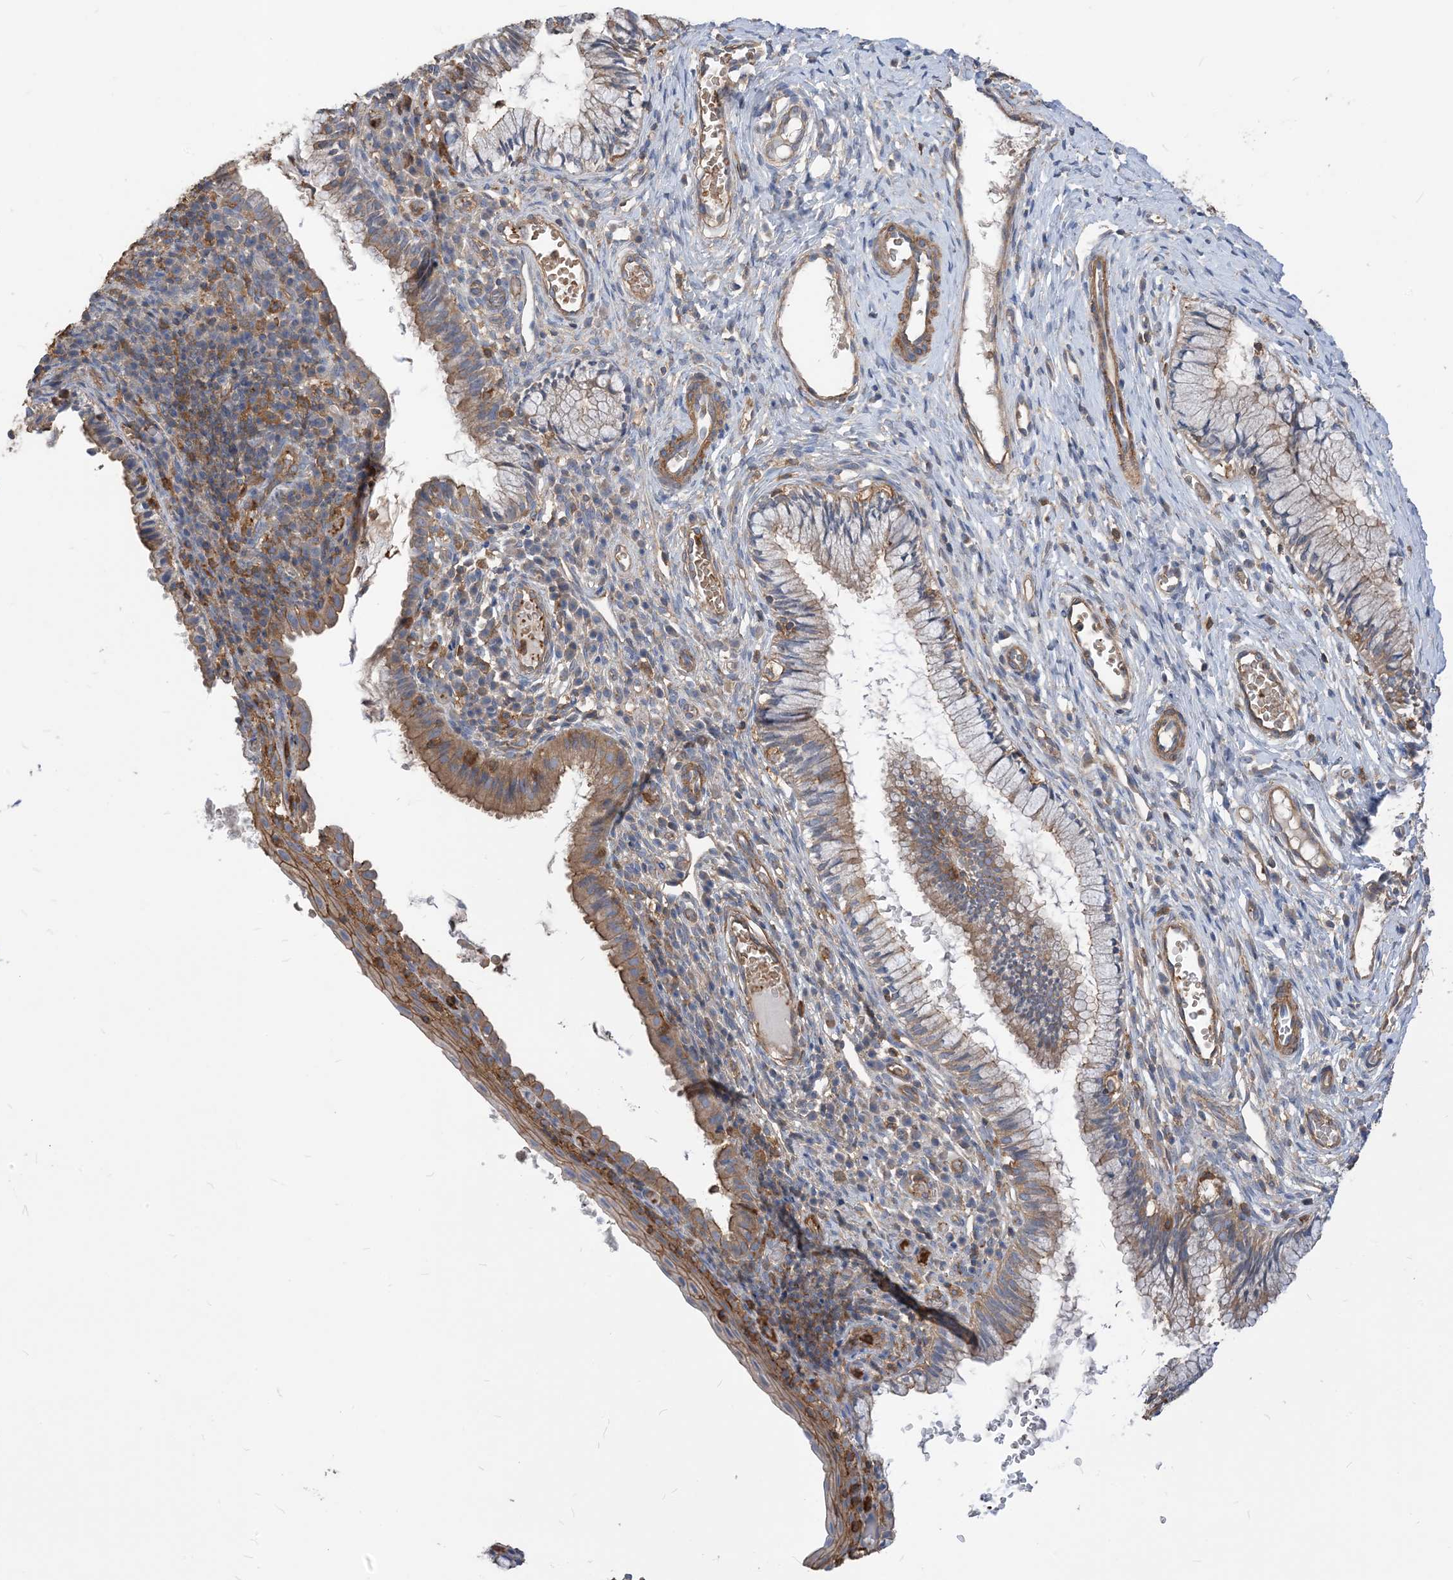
{"staining": {"intensity": "moderate", "quantity": "<25%", "location": "cytoplasmic/membranous"}, "tissue": "cervix", "cell_type": "Glandular cells", "image_type": "normal", "snomed": [{"axis": "morphology", "description": "Normal tissue, NOS"}, {"axis": "topography", "description": "Cervix"}], "caption": "IHC micrograph of unremarkable cervix: cervix stained using immunohistochemistry (IHC) demonstrates low levels of moderate protein expression localized specifically in the cytoplasmic/membranous of glandular cells, appearing as a cytoplasmic/membranous brown color.", "gene": "PARVG", "patient": {"sex": "female", "age": 27}}